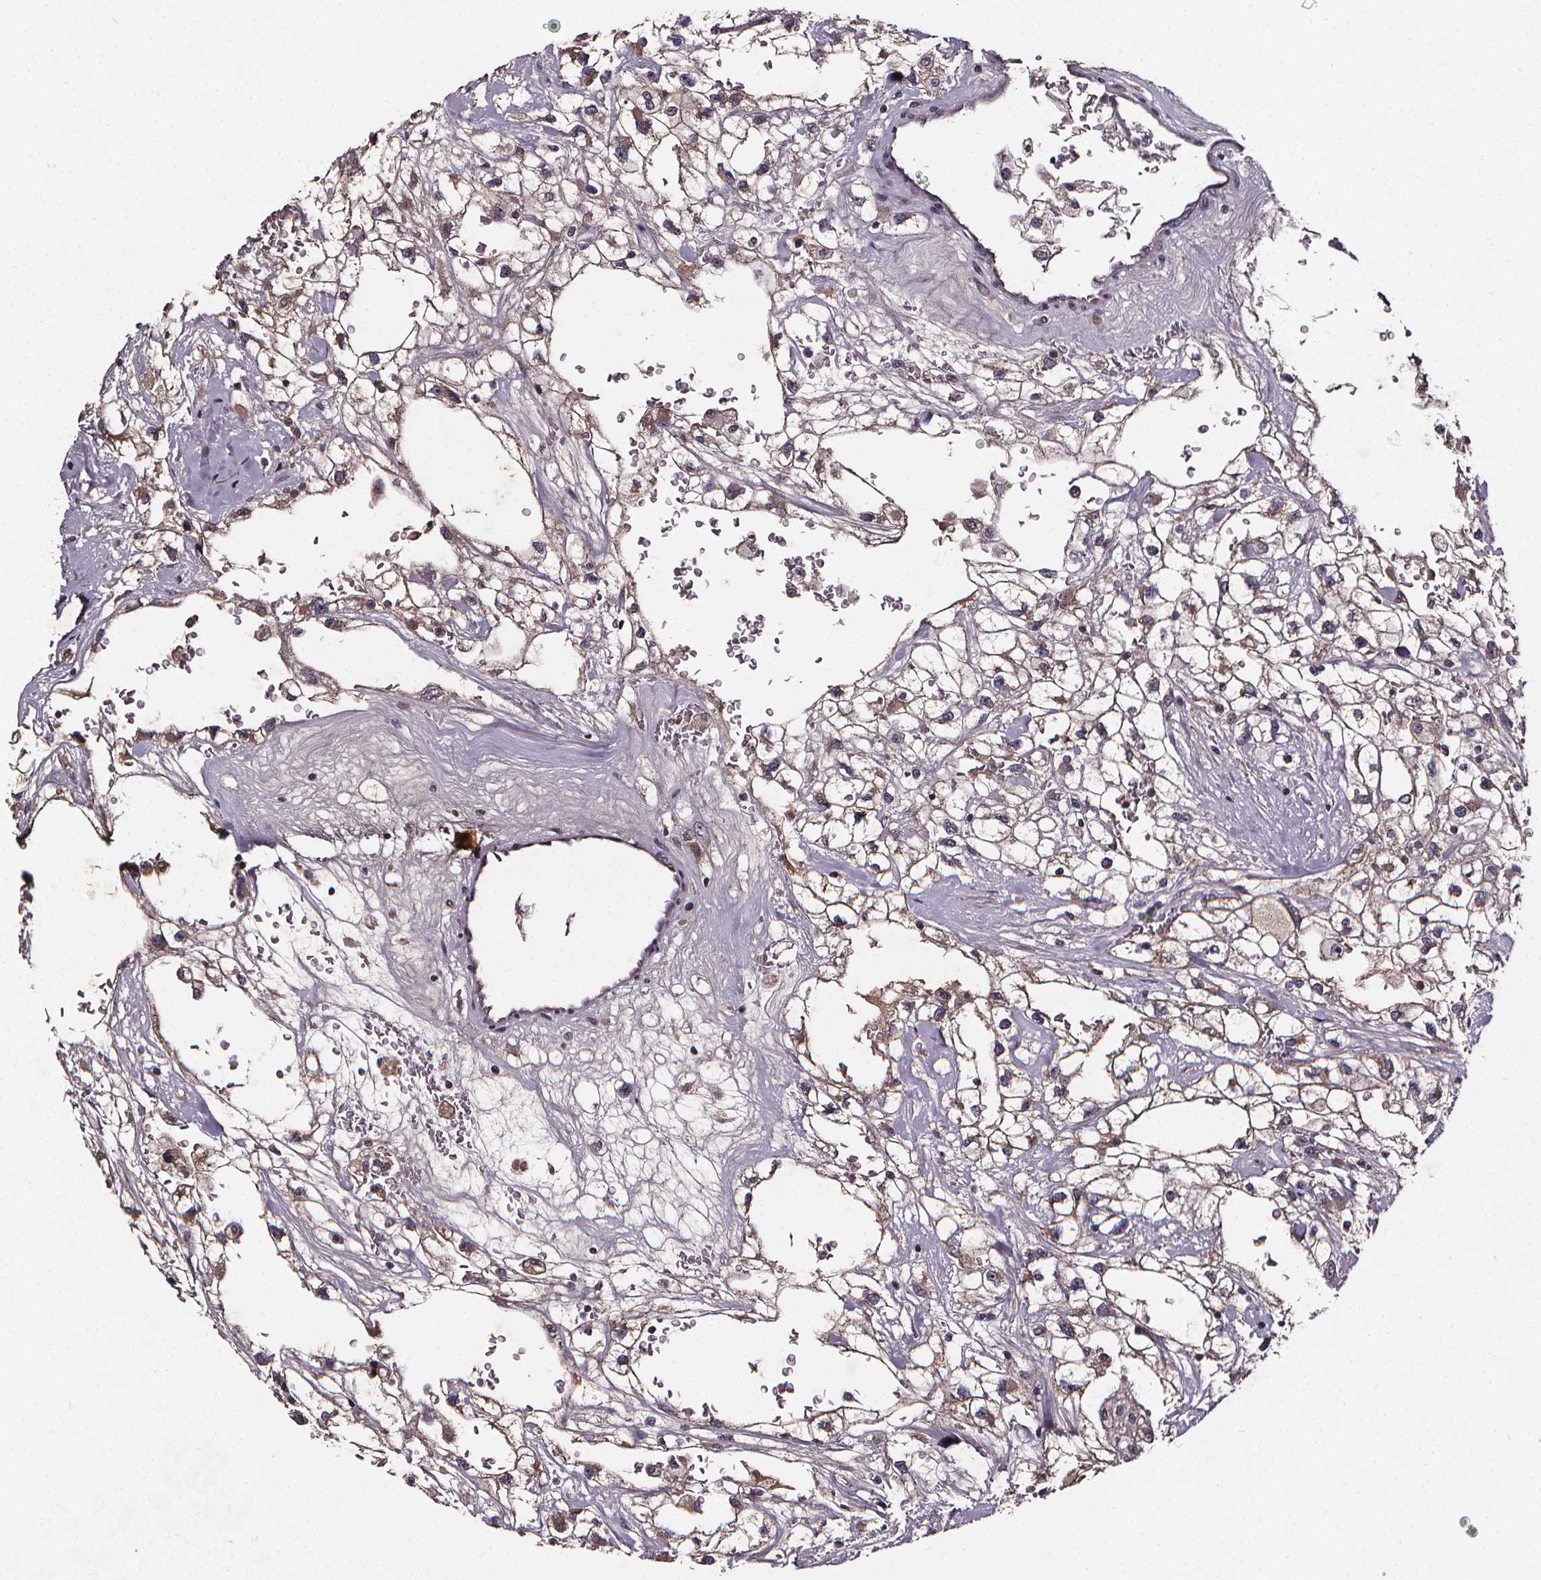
{"staining": {"intensity": "weak", "quantity": "25%-75%", "location": "cytoplasmic/membranous"}, "tissue": "renal cancer", "cell_type": "Tumor cells", "image_type": "cancer", "snomed": [{"axis": "morphology", "description": "Adenocarcinoma, NOS"}, {"axis": "topography", "description": "Kidney"}], "caption": "IHC image of neoplastic tissue: renal adenocarcinoma stained using immunohistochemistry shows low levels of weak protein expression localized specifically in the cytoplasmic/membranous of tumor cells, appearing as a cytoplasmic/membranous brown color.", "gene": "SPAG8", "patient": {"sex": "male", "age": 59}}